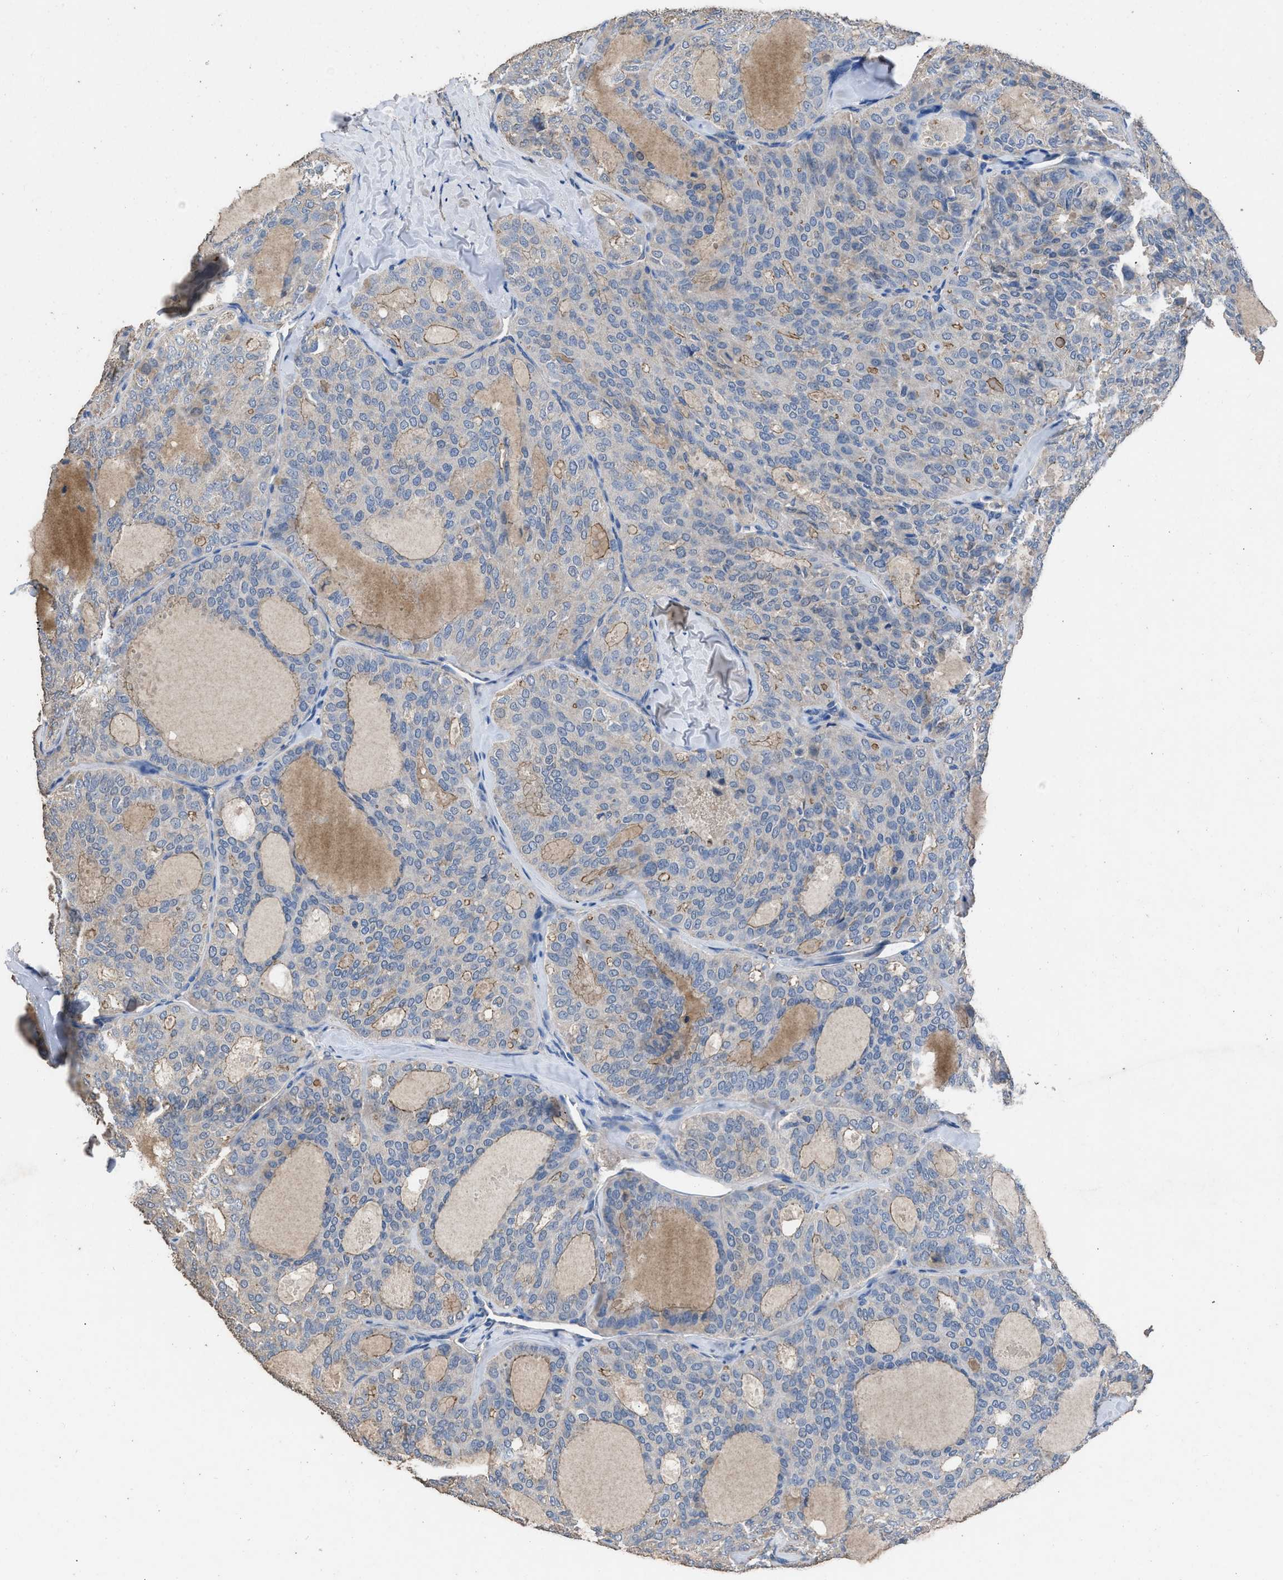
{"staining": {"intensity": "weak", "quantity": "<25%", "location": "cytoplasmic/membranous"}, "tissue": "thyroid cancer", "cell_type": "Tumor cells", "image_type": "cancer", "snomed": [{"axis": "morphology", "description": "Follicular adenoma carcinoma, NOS"}, {"axis": "topography", "description": "Thyroid gland"}], "caption": "Follicular adenoma carcinoma (thyroid) was stained to show a protein in brown. There is no significant positivity in tumor cells. (Stains: DAB (3,3'-diaminobenzidine) immunohistochemistry with hematoxylin counter stain, Microscopy: brightfield microscopy at high magnification).", "gene": "ITSN1", "patient": {"sex": "male", "age": 75}}